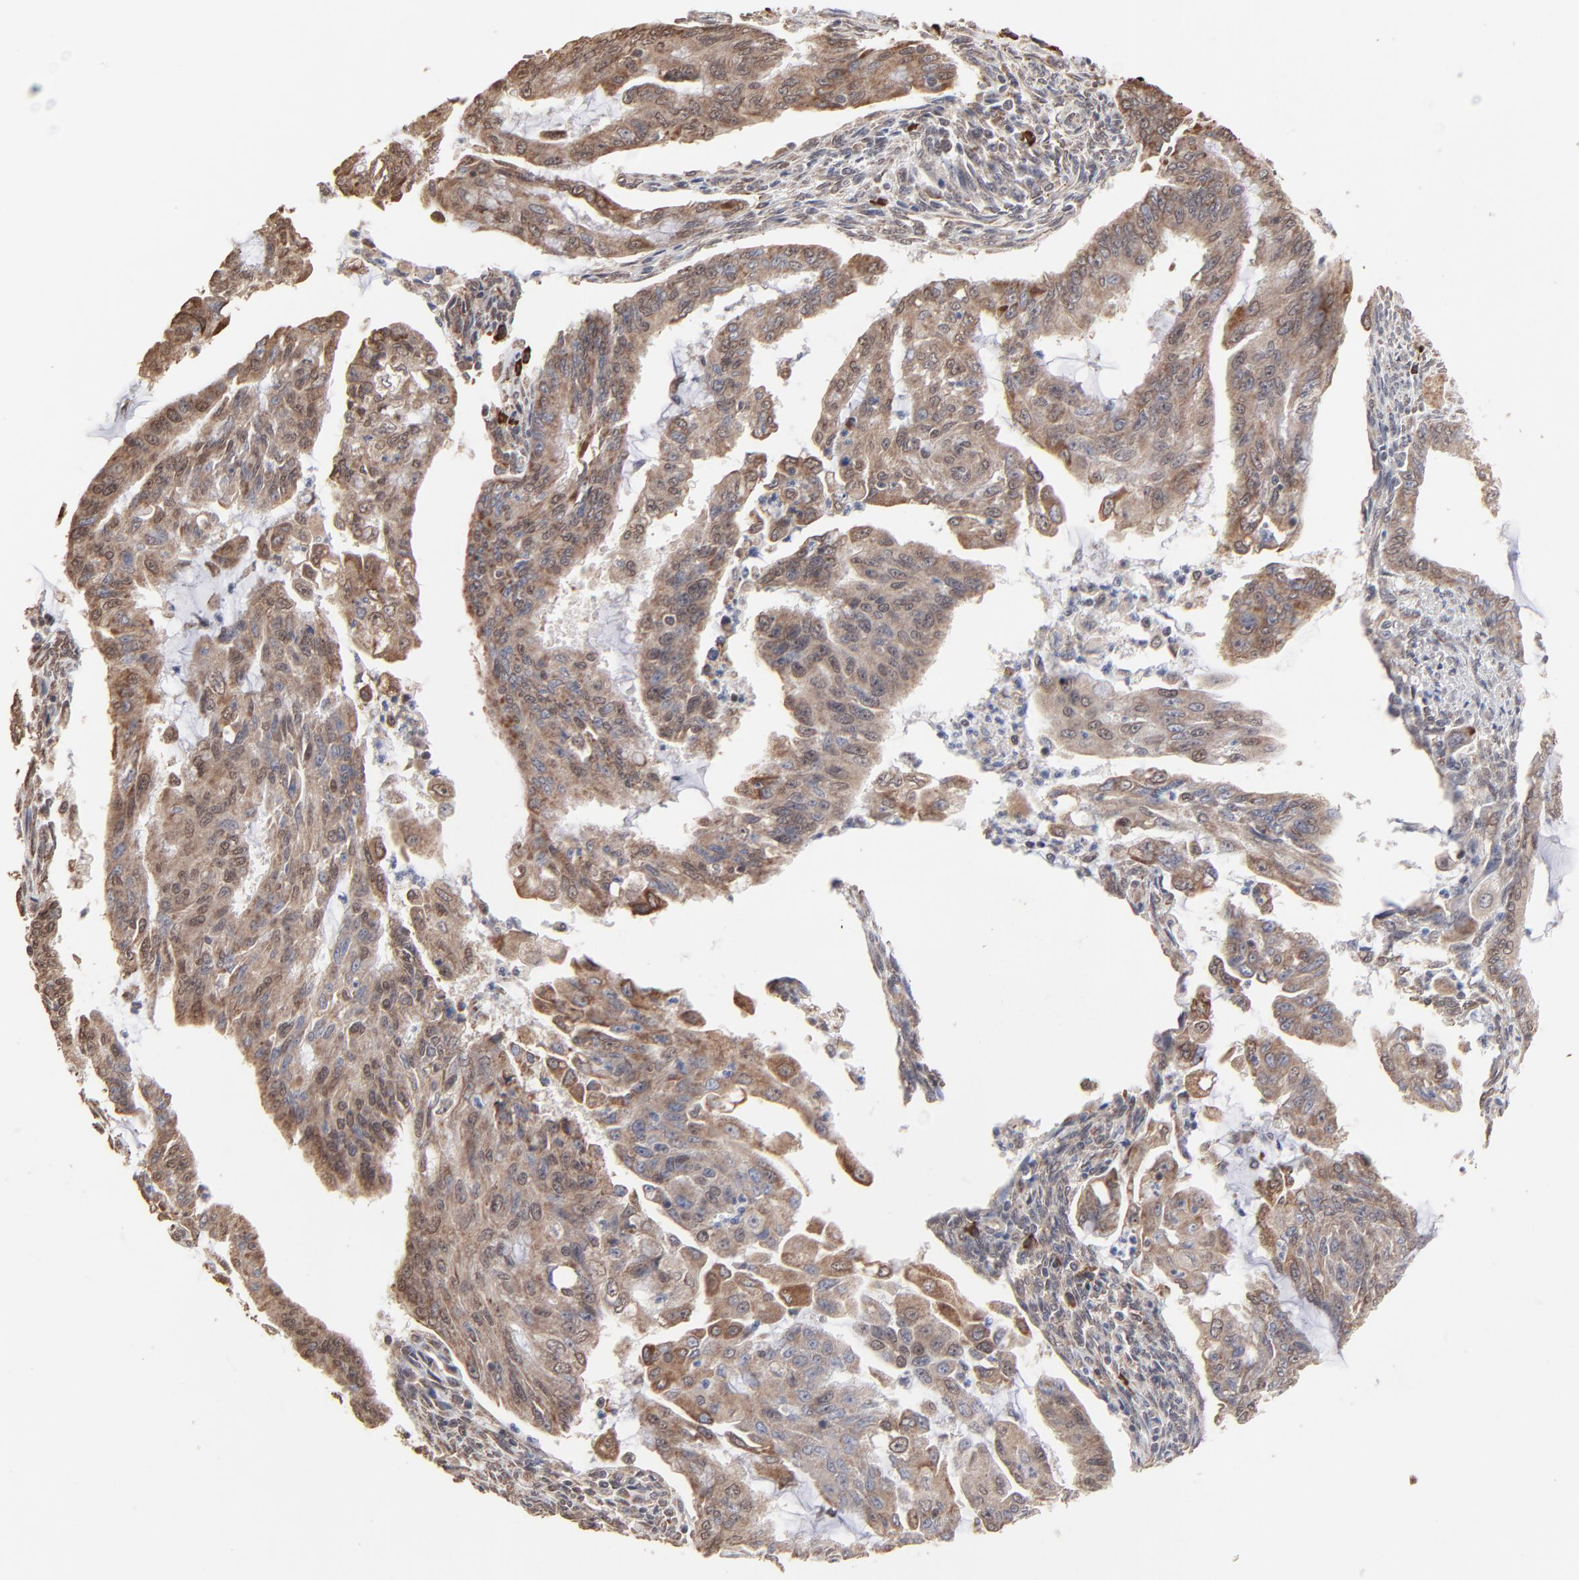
{"staining": {"intensity": "moderate", "quantity": ">75%", "location": "cytoplasmic/membranous"}, "tissue": "endometrial cancer", "cell_type": "Tumor cells", "image_type": "cancer", "snomed": [{"axis": "morphology", "description": "Adenocarcinoma, NOS"}, {"axis": "topography", "description": "Endometrium"}], "caption": "An IHC image of tumor tissue is shown. Protein staining in brown highlights moderate cytoplasmic/membranous positivity in adenocarcinoma (endometrial) within tumor cells.", "gene": "CHM", "patient": {"sex": "female", "age": 75}}